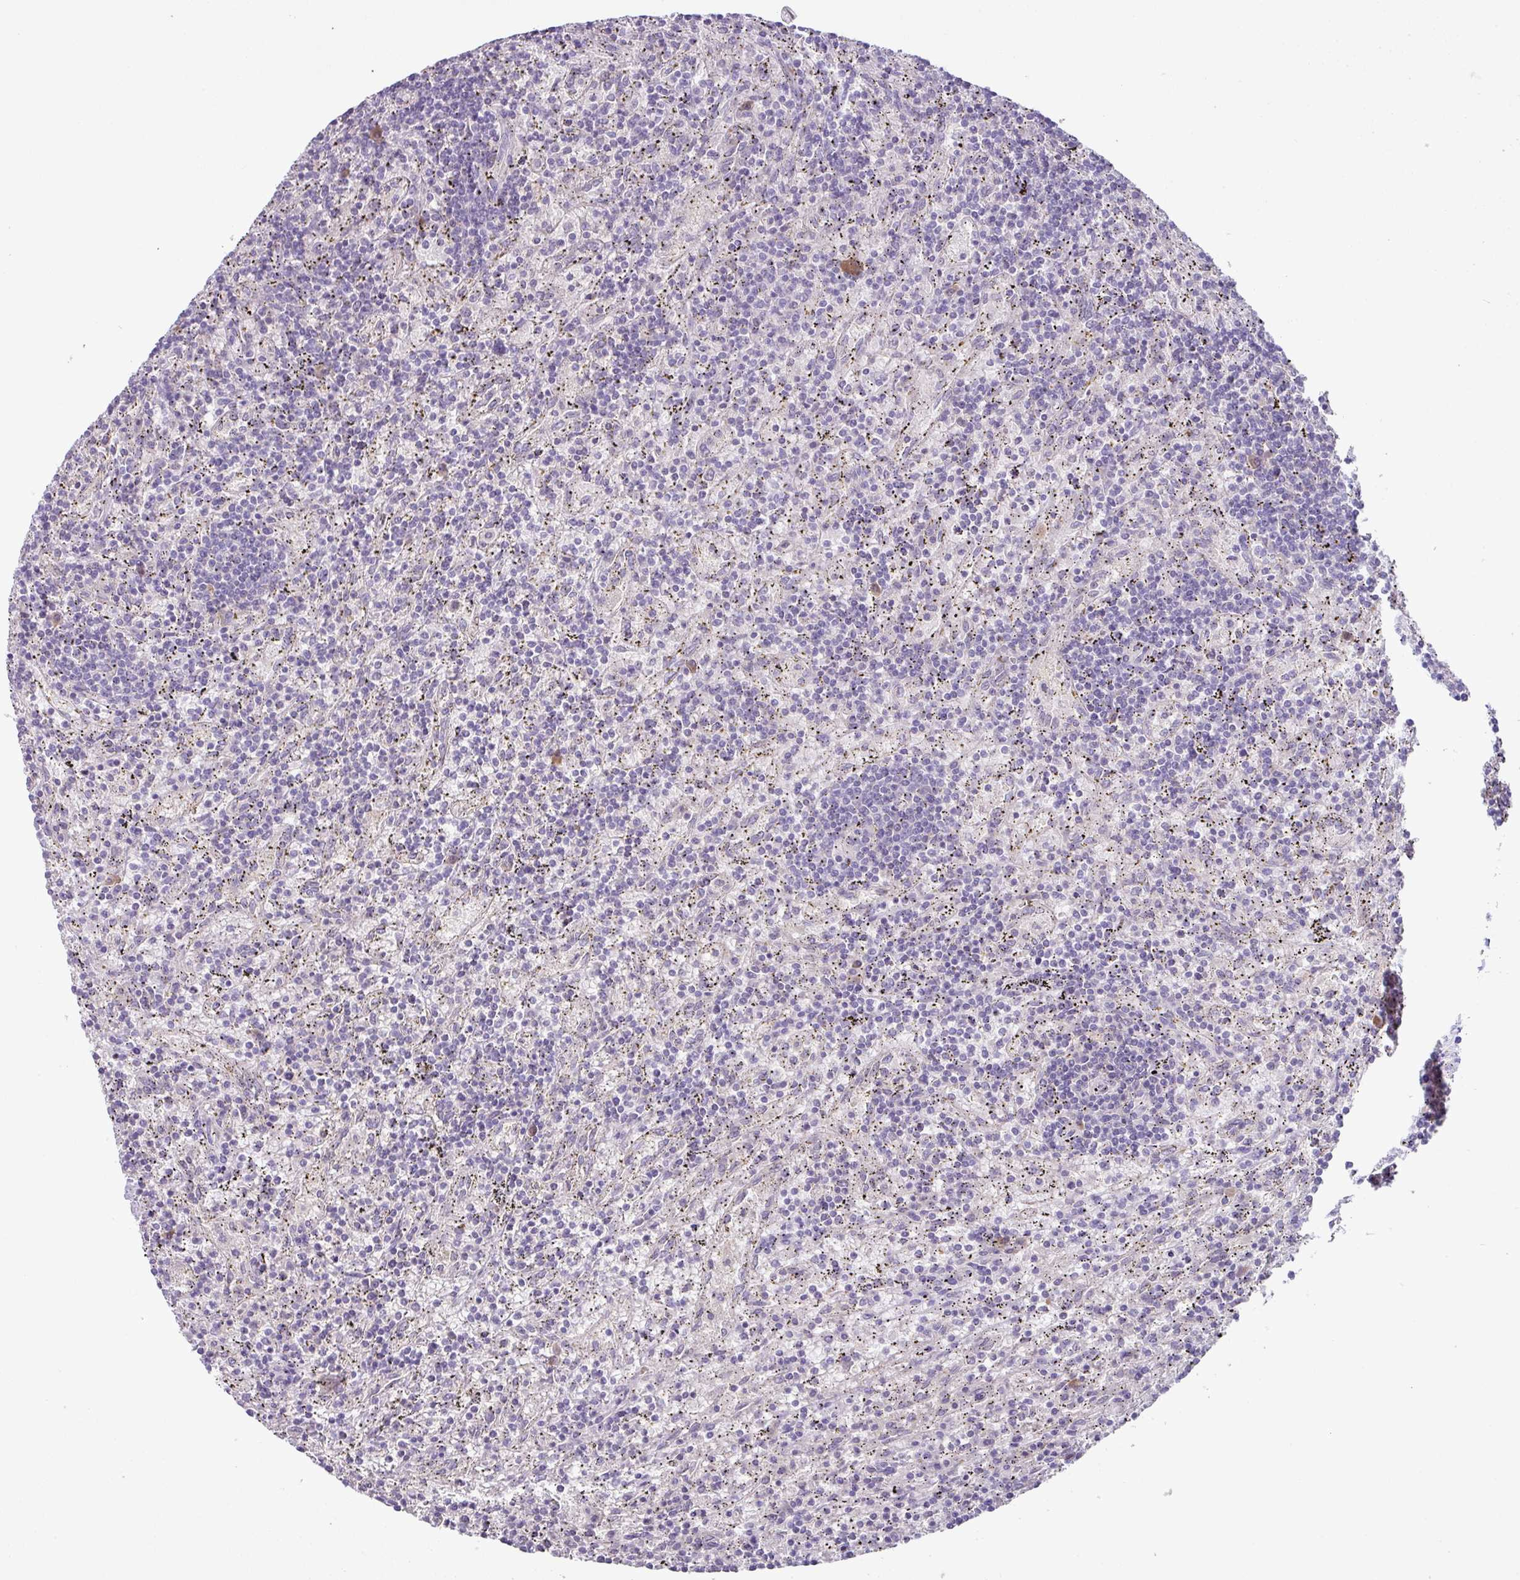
{"staining": {"intensity": "negative", "quantity": "none", "location": "none"}, "tissue": "lymphoma", "cell_type": "Tumor cells", "image_type": "cancer", "snomed": [{"axis": "morphology", "description": "Malignant lymphoma, non-Hodgkin's type, Low grade"}, {"axis": "topography", "description": "Spleen"}], "caption": "Tumor cells show no significant expression in lymphoma.", "gene": "PLEKHH3", "patient": {"sex": "male", "age": 76}}